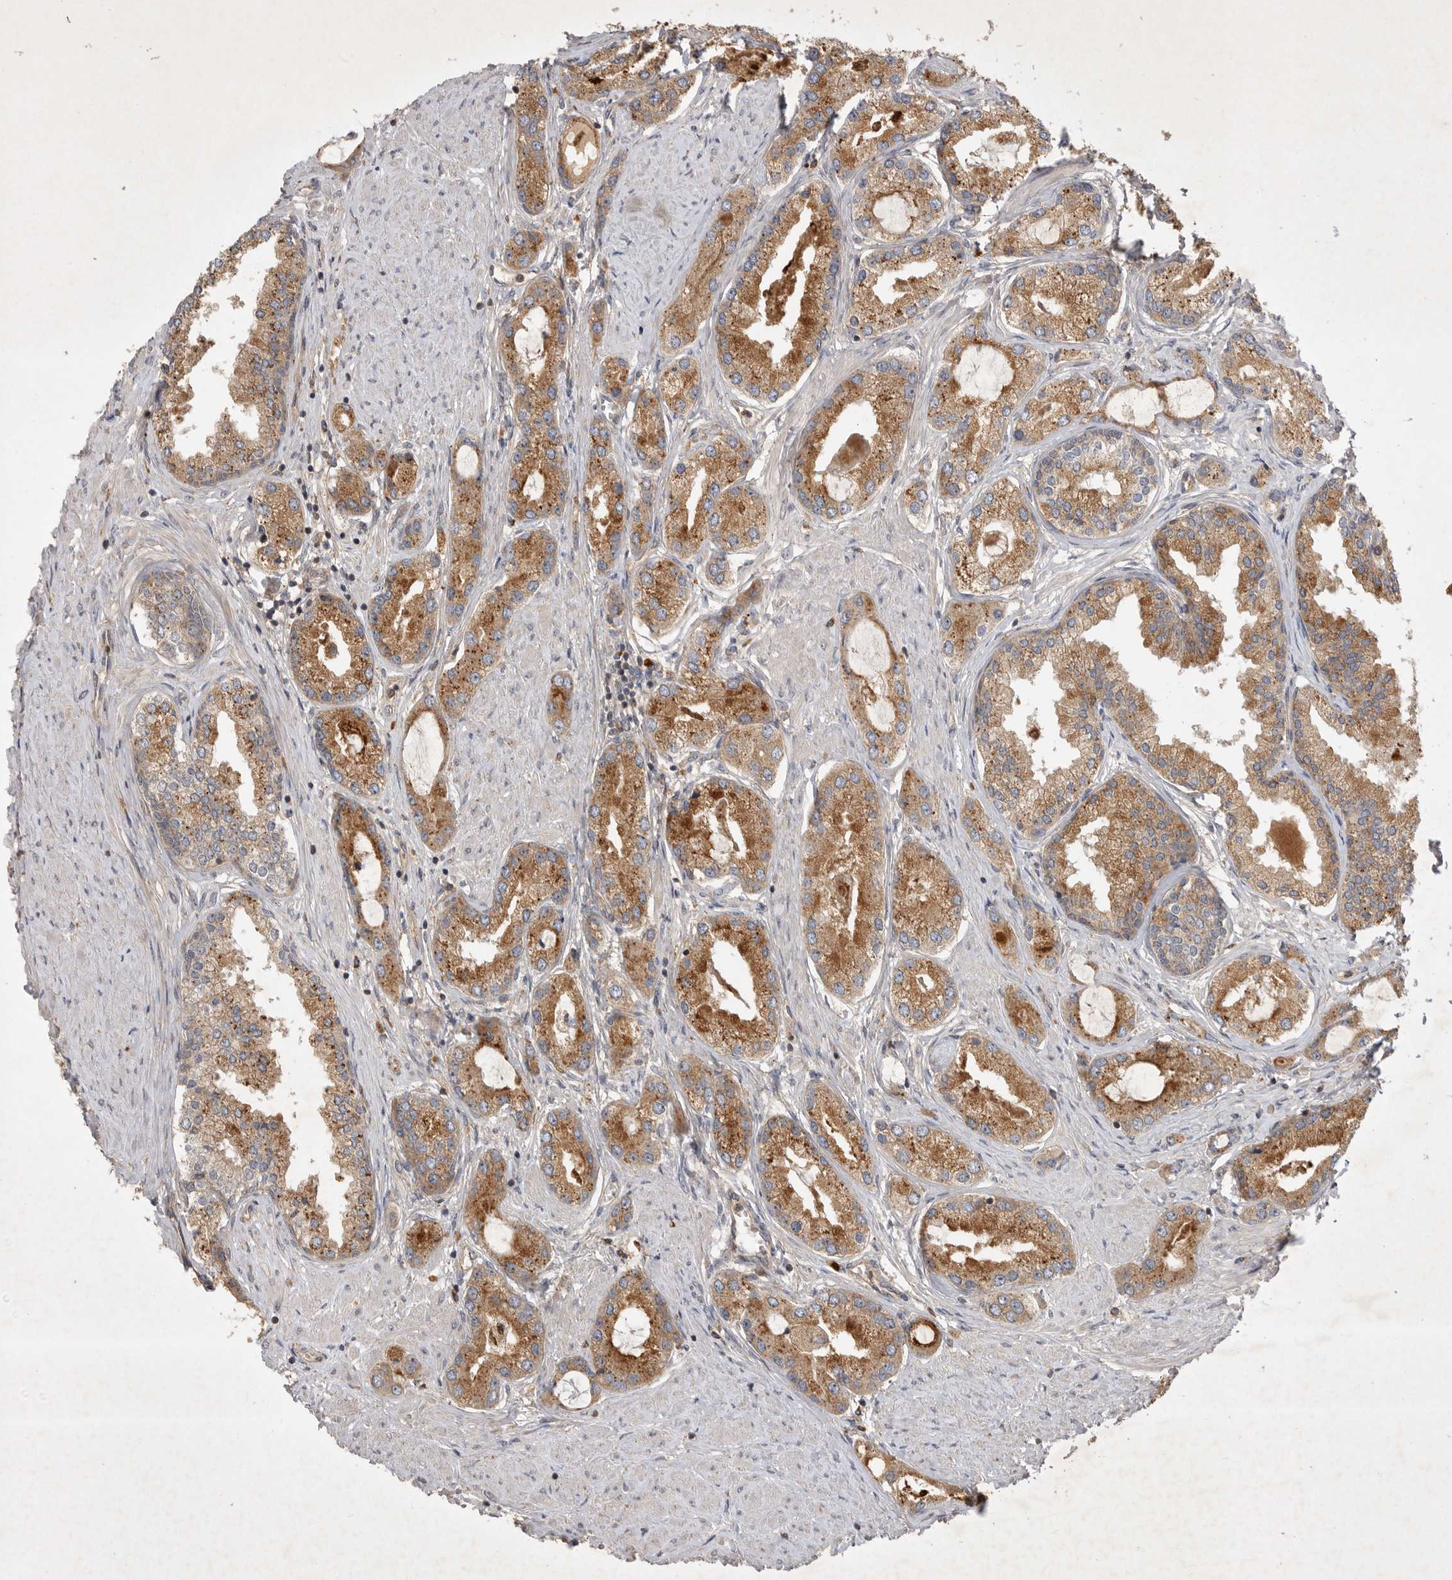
{"staining": {"intensity": "moderate", "quantity": ">75%", "location": "cytoplasmic/membranous"}, "tissue": "prostate cancer", "cell_type": "Tumor cells", "image_type": "cancer", "snomed": [{"axis": "morphology", "description": "Adenocarcinoma, Low grade"}, {"axis": "topography", "description": "Prostate"}], "caption": "A brown stain labels moderate cytoplasmic/membranous staining of a protein in prostate adenocarcinoma (low-grade) tumor cells. (DAB IHC, brown staining for protein, blue staining for nuclei).", "gene": "ZNF232", "patient": {"sex": "male", "age": 62}}